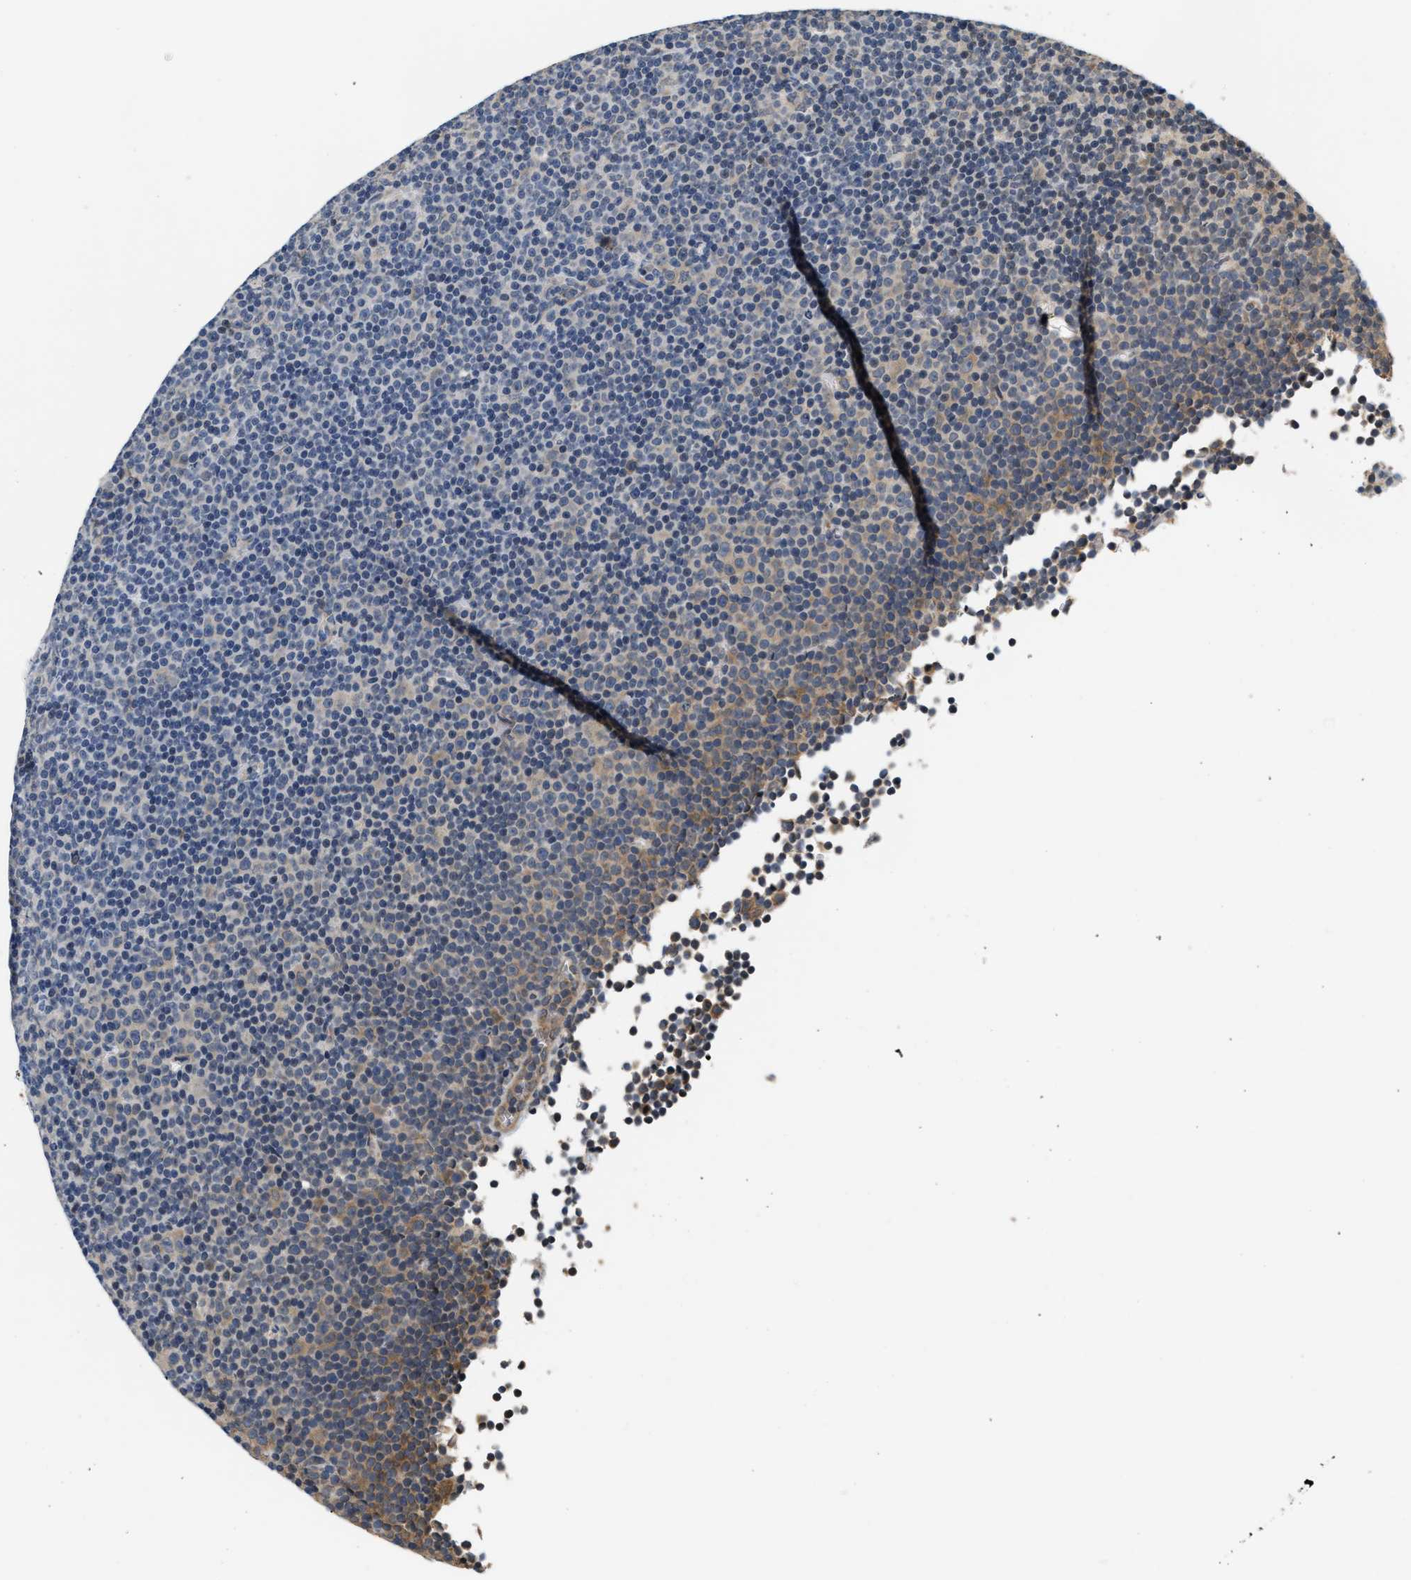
{"staining": {"intensity": "moderate", "quantity": "<25%", "location": "cytoplasmic/membranous"}, "tissue": "lymphoma", "cell_type": "Tumor cells", "image_type": "cancer", "snomed": [{"axis": "morphology", "description": "Malignant lymphoma, non-Hodgkin's type, Low grade"}, {"axis": "topography", "description": "Lymph node"}], "caption": "Immunohistochemistry (IHC) histopathology image of neoplastic tissue: low-grade malignant lymphoma, non-Hodgkin's type stained using IHC exhibits low levels of moderate protein expression localized specifically in the cytoplasmic/membranous of tumor cells, appearing as a cytoplasmic/membranous brown color.", "gene": "GIGYF1", "patient": {"sex": "female", "age": 67}}